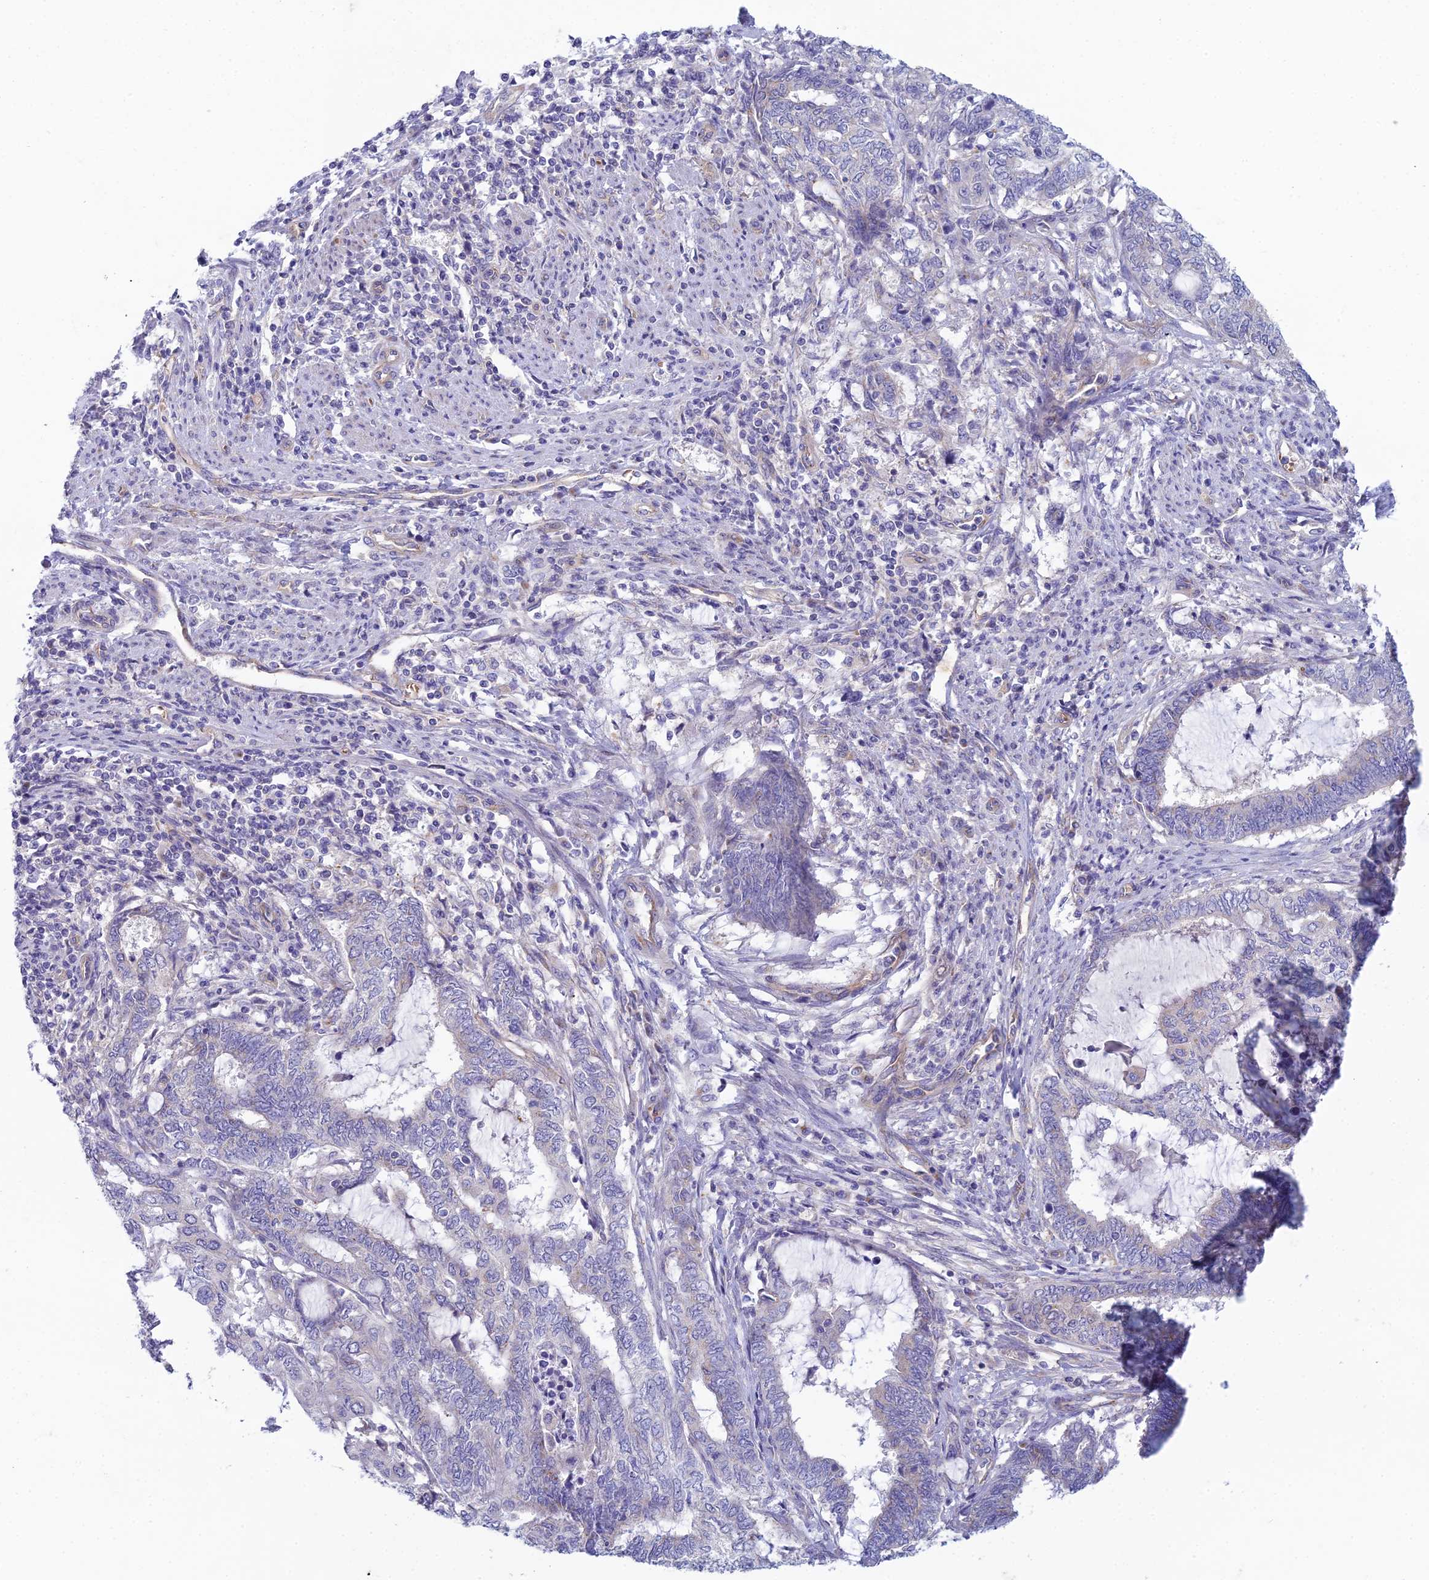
{"staining": {"intensity": "negative", "quantity": "none", "location": "none"}, "tissue": "endometrial cancer", "cell_type": "Tumor cells", "image_type": "cancer", "snomed": [{"axis": "morphology", "description": "Adenocarcinoma, NOS"}, {"axis": "topography", "description": "Uterus"}, {"axis": "topography", "description": "Endometrium"}], "caption": "DAB immunohistochemical staining of endometrial adenocarcinoma exhibits no significant staining in tumor cells. The staining was performed using DAB (3,3'-diaminobenzidine) to visualize the protein expression in brown, while the nuclei were stained in blue with hematoxylin (Magnification: 20x).", "gene": "ZNF564", "patient": {"sex": "female", "age": 70}}